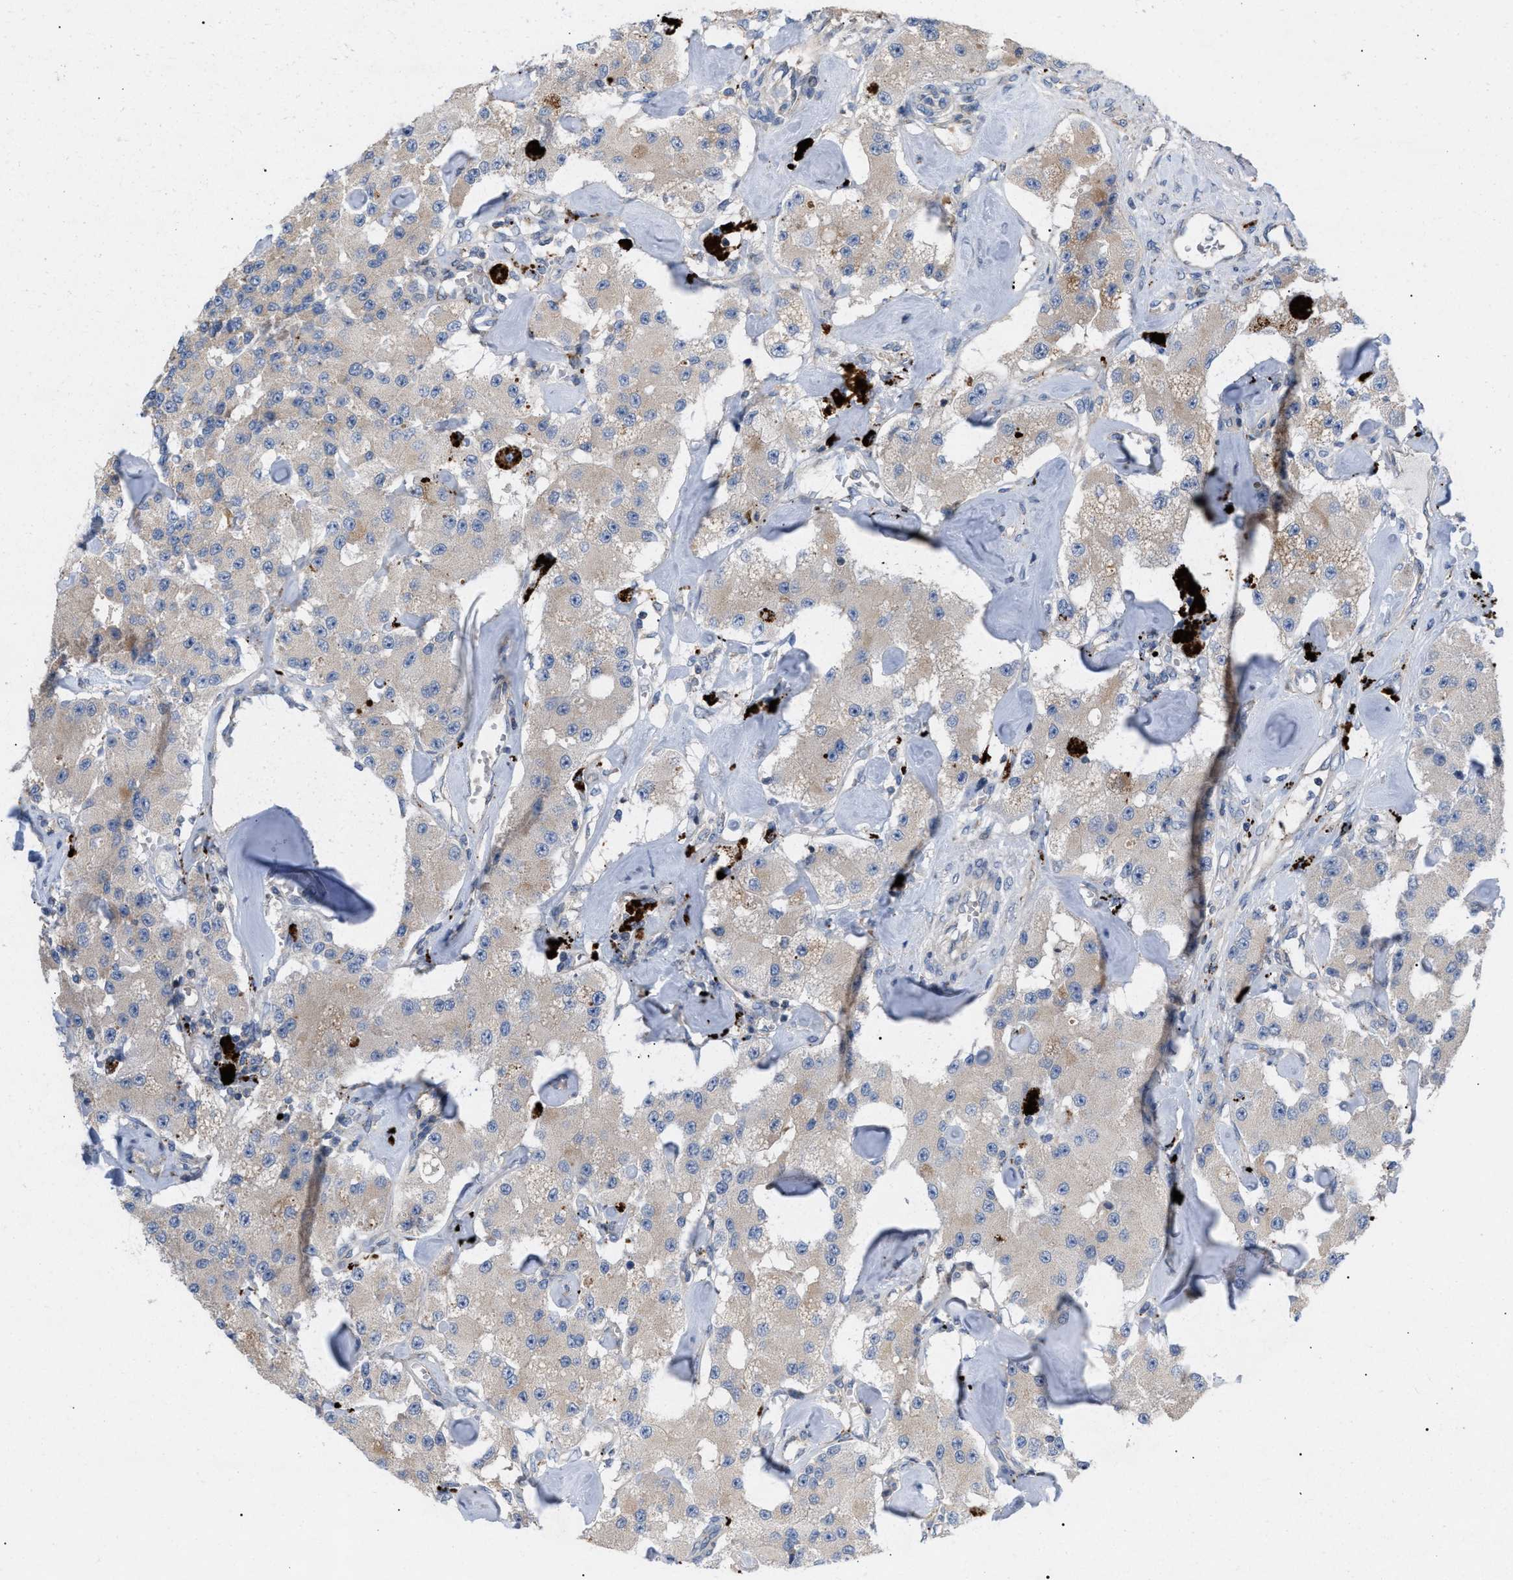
{"staining": {"intensity": "negative", "quantity": "none", "location": "none"}, "tissue": "carcinoid", "cell_type": "Tumor cells", "image_type": "cancer", "snomed": [{"axis": "morphology", "description": "Carcinoid, malignant, NOS"}, {"axis": "topography", "description": "Pancreas"}], "caption": "Human carcinoid stained for a protein using immunohistochemistry reveals no expression in tumor cells.", "gene": "MBTD1", "patient": {"sex": "male", "age": 41}}